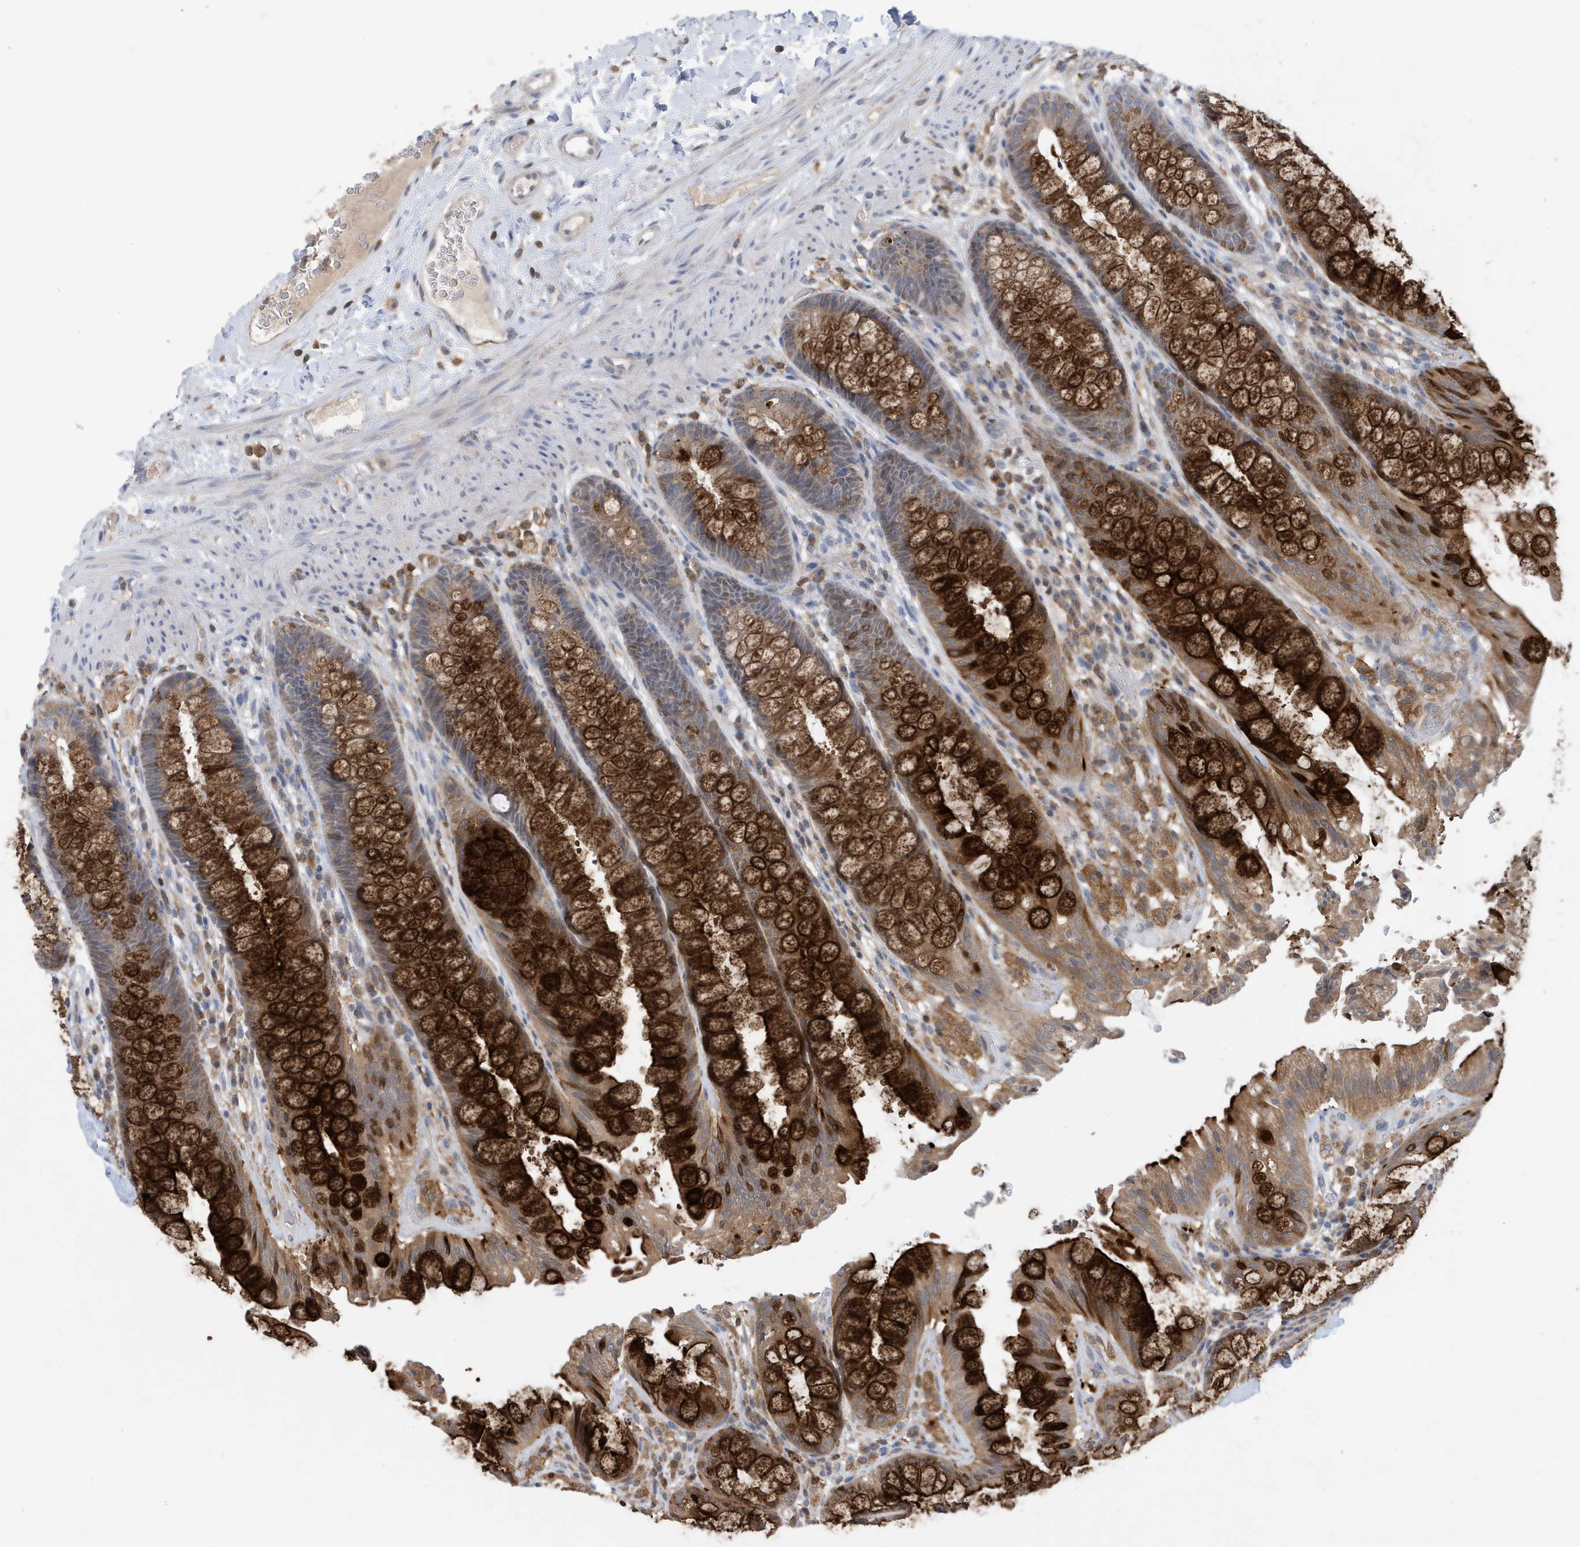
{"staining": {"intensity": "strong", "quantity": ">75%", "location": "cytoplasmic/membranous"}, "tissue": "rectum", "cell_type": "Glandular cells", "image_type": "normal", "snomed": [{"axis": "morphology", "description": "Normal tissue, NOS"}, {"axis": "topography", "description": "Rectum"}], "caption": "Rectum stained with DAB (3,3'-diaminobenzidine) IHC demonstrates high levels of strong cytoplasmic/membranous positivity in about >75% of glandular cells.", "gene": "NSUN3", "patient": {"sex": "female", "age": 46}}